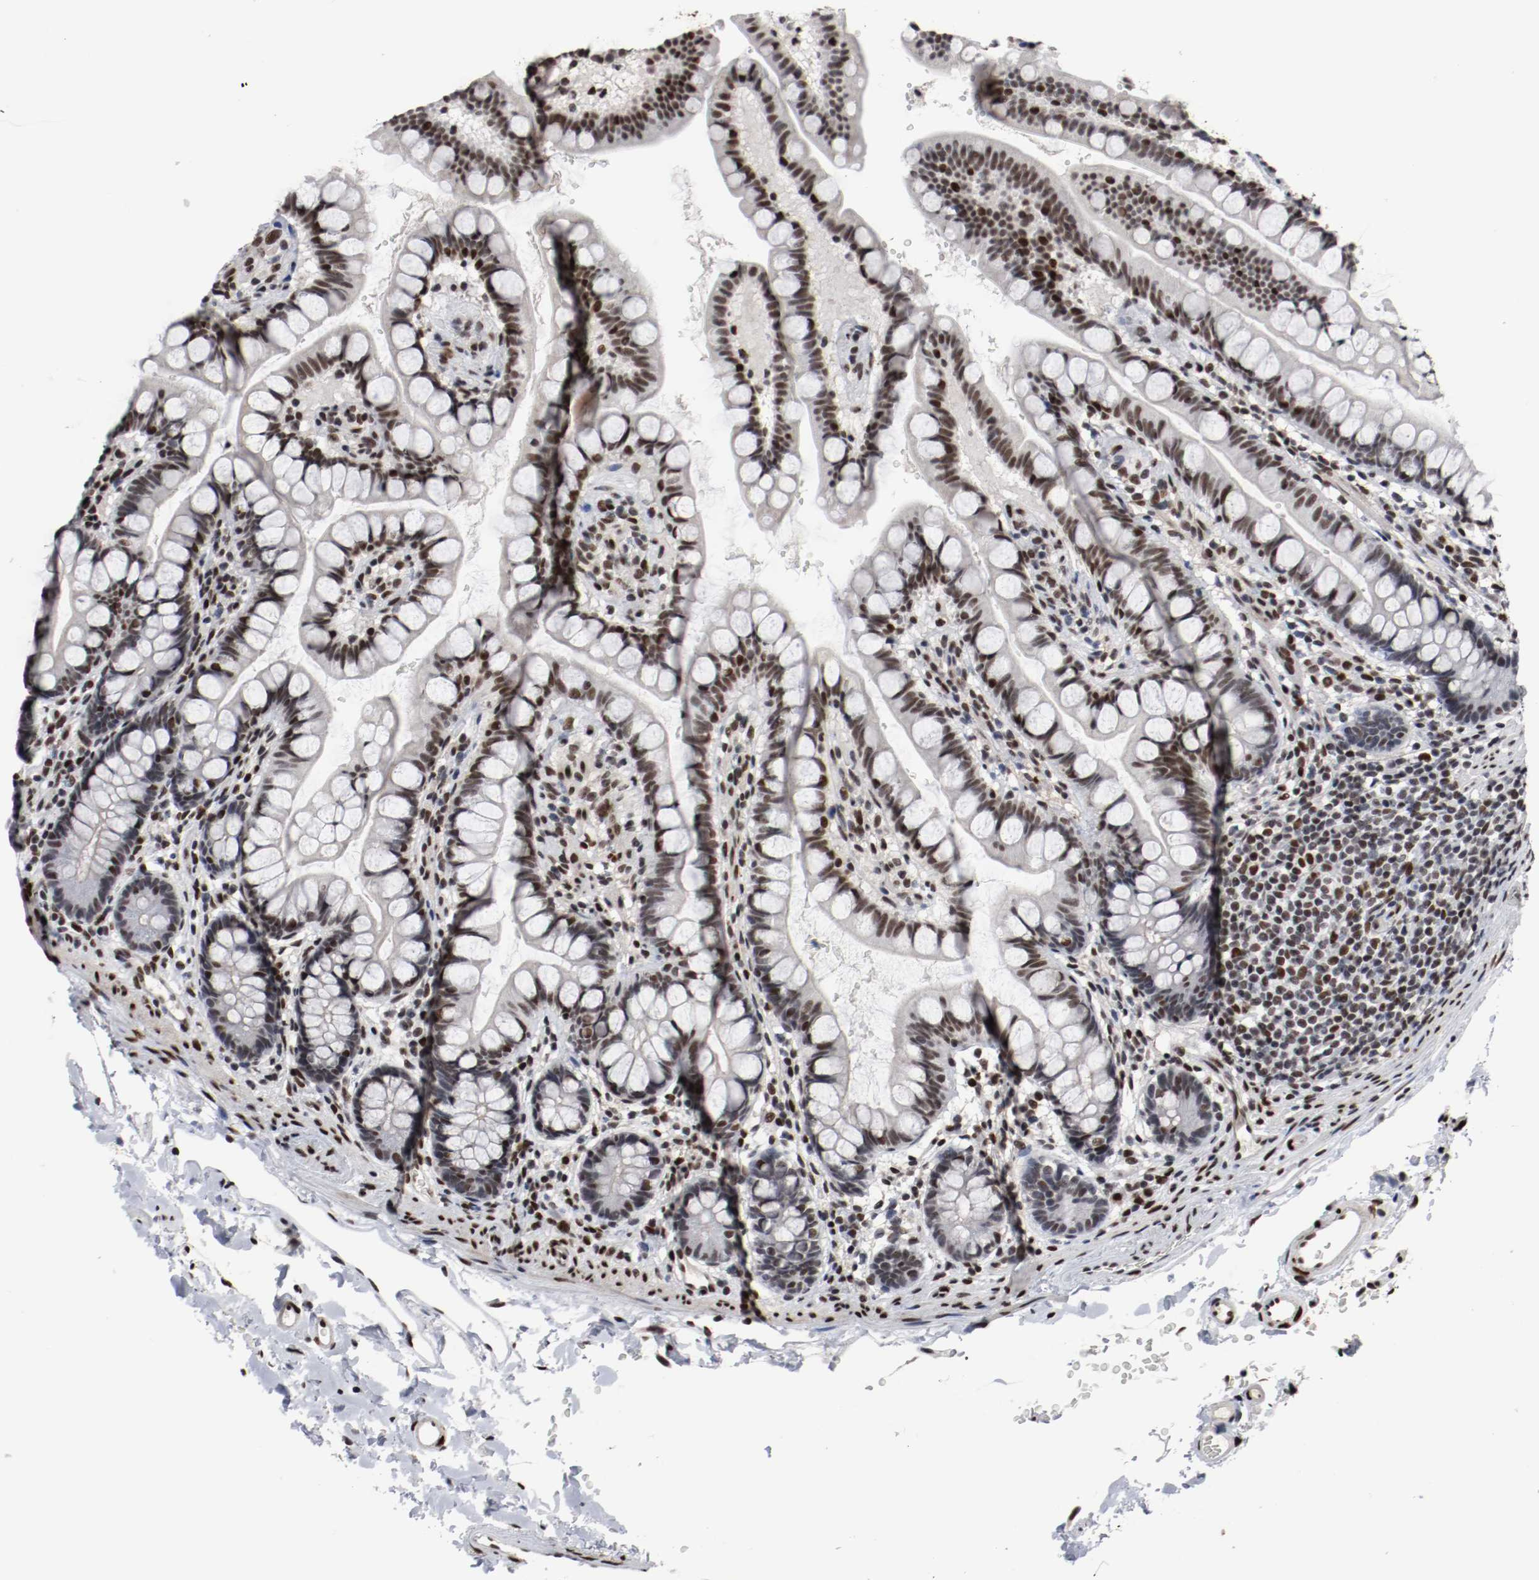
{"staining": {"intensity": "moderate", "quantity": "25%-75%", "location": "nuclear"}, "tissue": "small intestine", "cell_type": "Glandular cells", "image_type": "normal", "snomed": [{"axis": "morphology", "description": "Normal tissue, NOS"}, {"axis": "topography", "description": "Small intestine"}], "caption": "Brown immunohistochemical staining in unremarkable small intestine displays moderate nuclear positivity in about 25%-75% of glandular cells. The protein of interest is stained brown, and the nuclei are stained in blue (DAB IHC with brightfield microscopy, high magnification).", "gene": "MEF2D", "patient": {"sex": "female", "age": 58}}